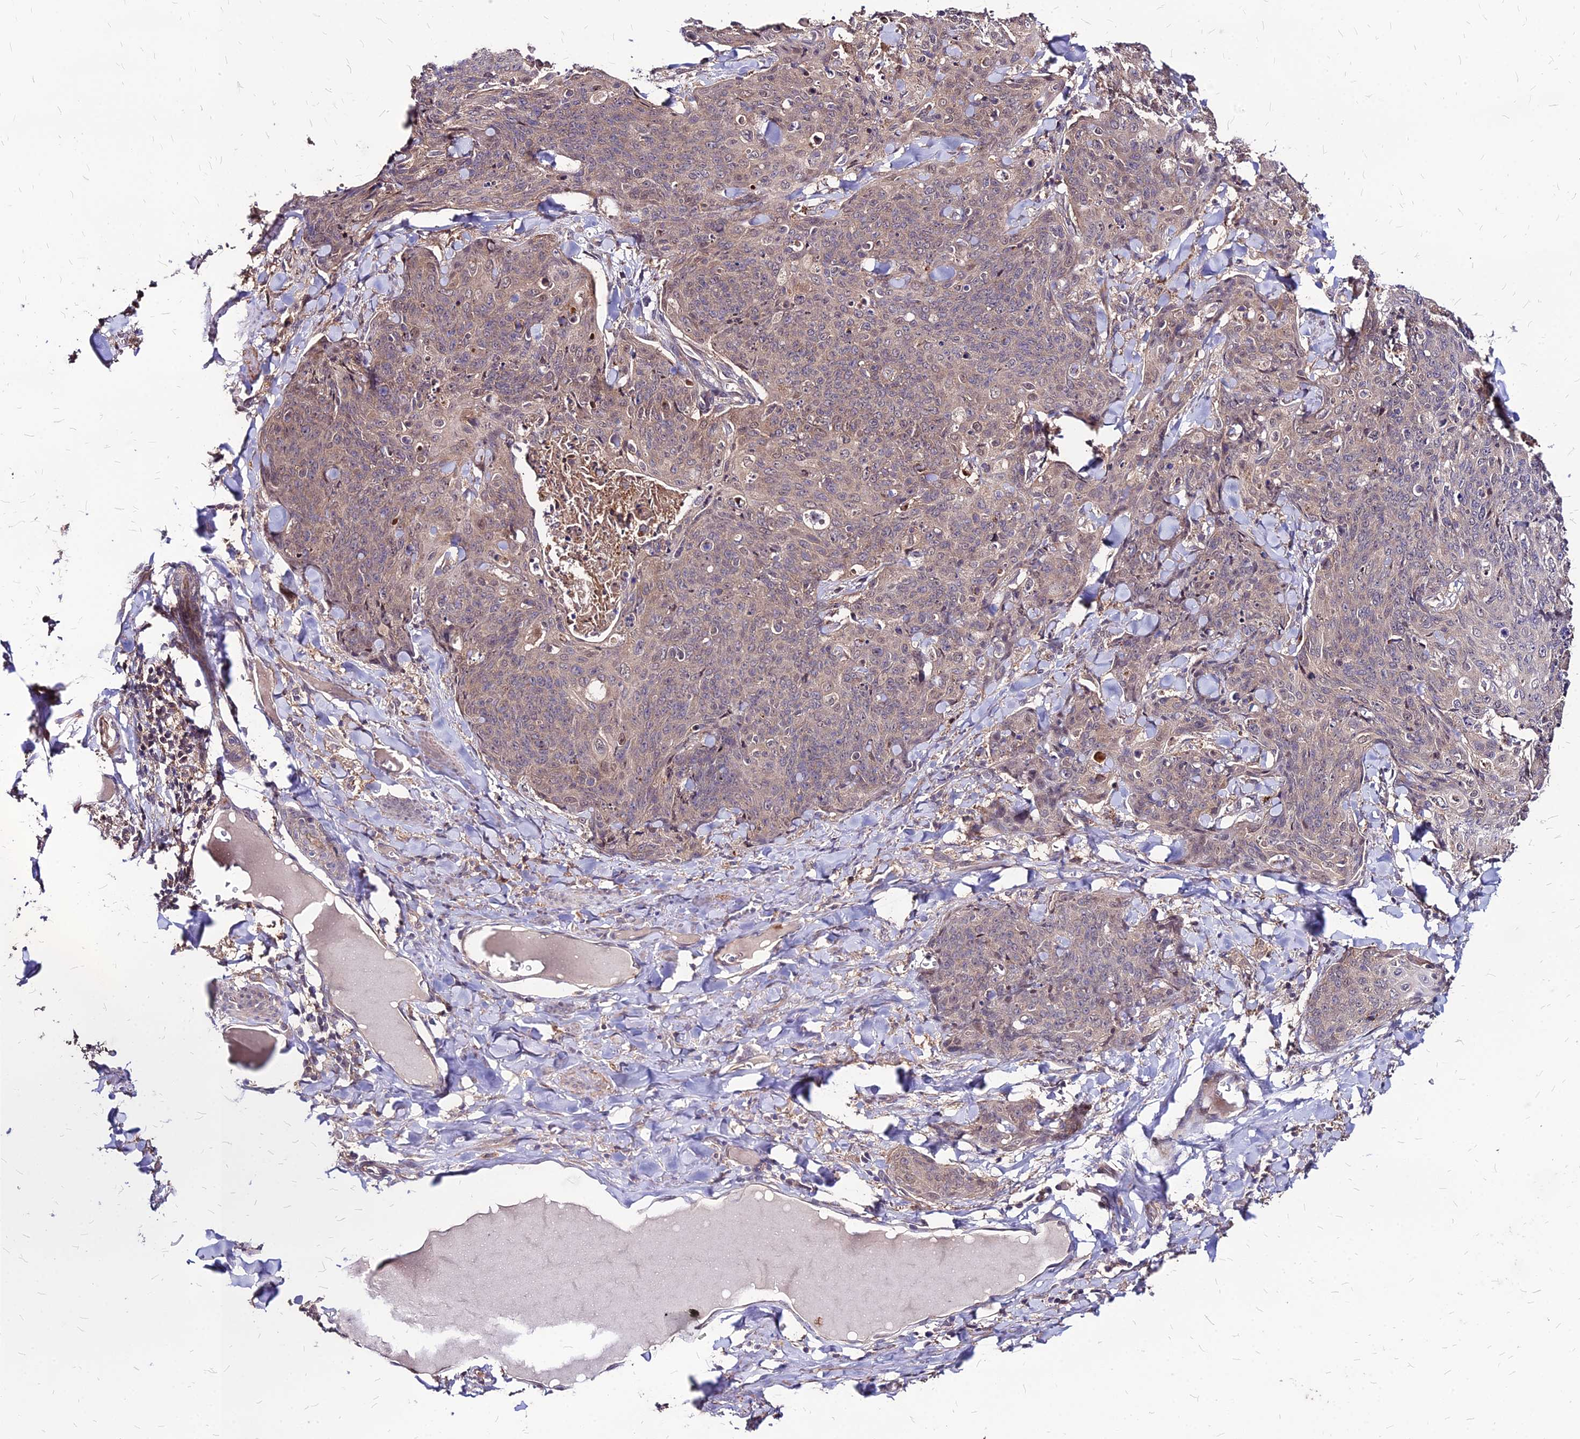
{"staining": {"intensity": "weak", "quantity": "25%-75%", "location": "cytoplasmic/membranous"}, "tissue": "skin cancer", "cell_type": "Tumor cells", "image_type": "cancer", "snomed": [{"axis": "morphology", "description": "Squamous cell carcinoma, NOS"}, {"axis": "topography", "description": "Skin"}, {"axis": "topography", "description": "Vulva"}], "caption": "Weak cytoplasmic/membranous staining is appreciated in about 25%-75% of tumor cells in skin squamous cell carcinoma. Using DAB (brown) and hematoxylin (blue) stains, captured at high magnification using brightfield microscopy.", "gene": "APBA3", "patient": {"sex": "female", "age": 85}}